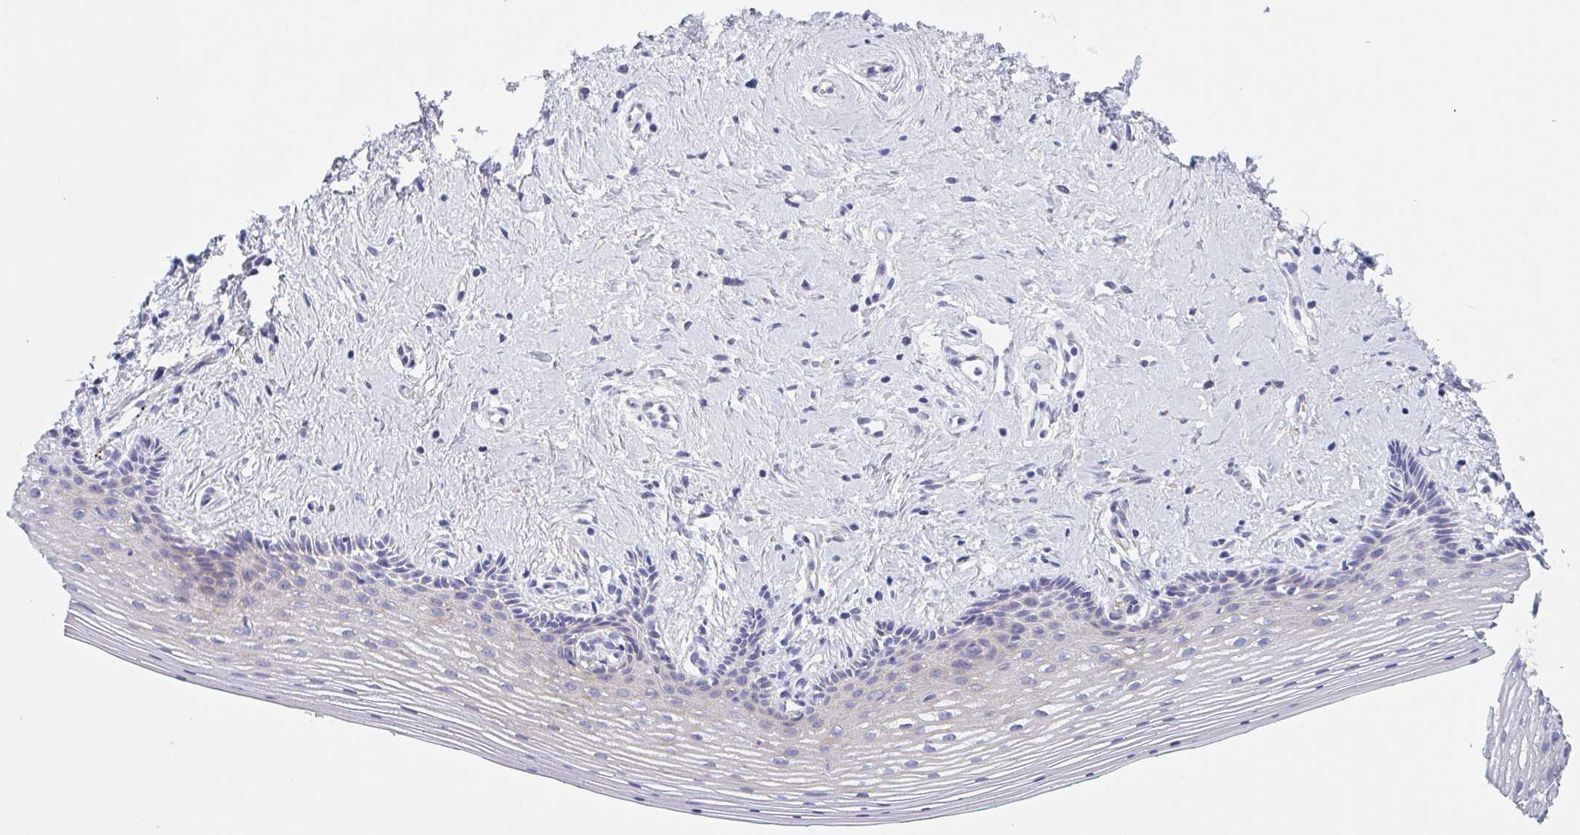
{"staining": {"intensity": "weak", "quantity": "<25%", "location": "cytoplasmic/membranous"}, "tissue": "vagina", "cell_type": "Squamous epithelial cells", "image_type": "normal", "snomed": [{"axis": "morphology", "description": "Normal tissue, NOS"}, {"axis": "topography", "description": "Vagina"}], "caption": "Micrograph shows no significant protein expression in squamous epithelial cells of normal vagina.", "gene": "DYNC1I1", "patient": {"sex": "female", "age": 42}}